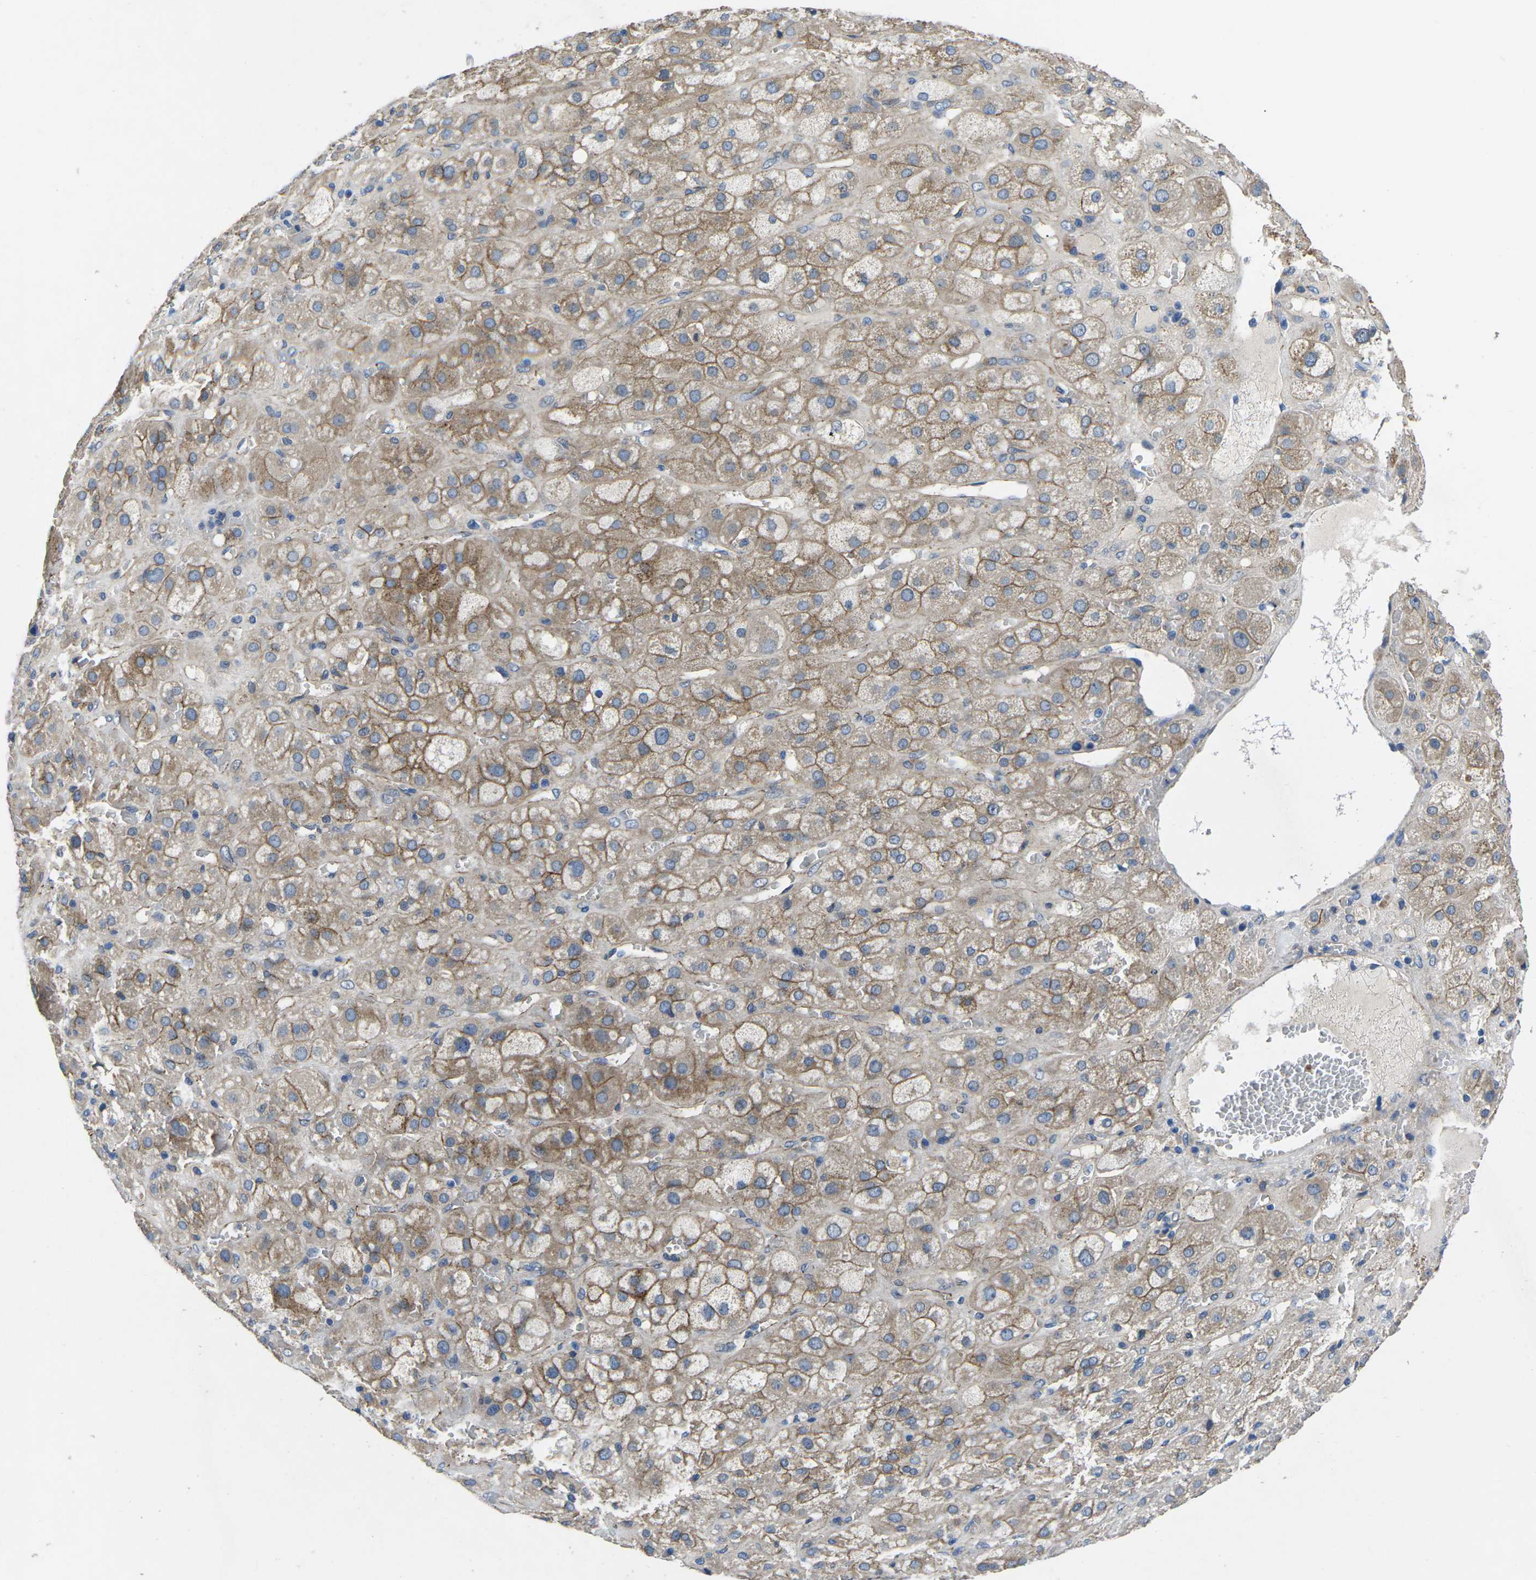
{"staining": {"intensity": "moderate", "quantity": ">75%", "location": "cytoplasmic/membranous"}, "tissue": "adrenal gland", "cell_type": "Glandular cells", "image_type": "normal", "snomed": [{"axis": "morphology", "description": "Normal tissue, NOS"}, {"axis": "topography", "description": "Adrenal gland"}], "caption": "Immunohistochemistry (IHC) staining of benign adrenal gland, which shows medium levels of moderate cytoplasmic/membranous positivity in about >75% of glandular cells indicating moderate cytoplasmic/membranous protein expression. The staining was performed using DAB (3,3'-diaminobenzidine) (brown) for protein detection and nuclei were counterstained in hematoxylin (blue).", "gene": "CTNND1", "patient": {"sex": "female", "age": 47}}